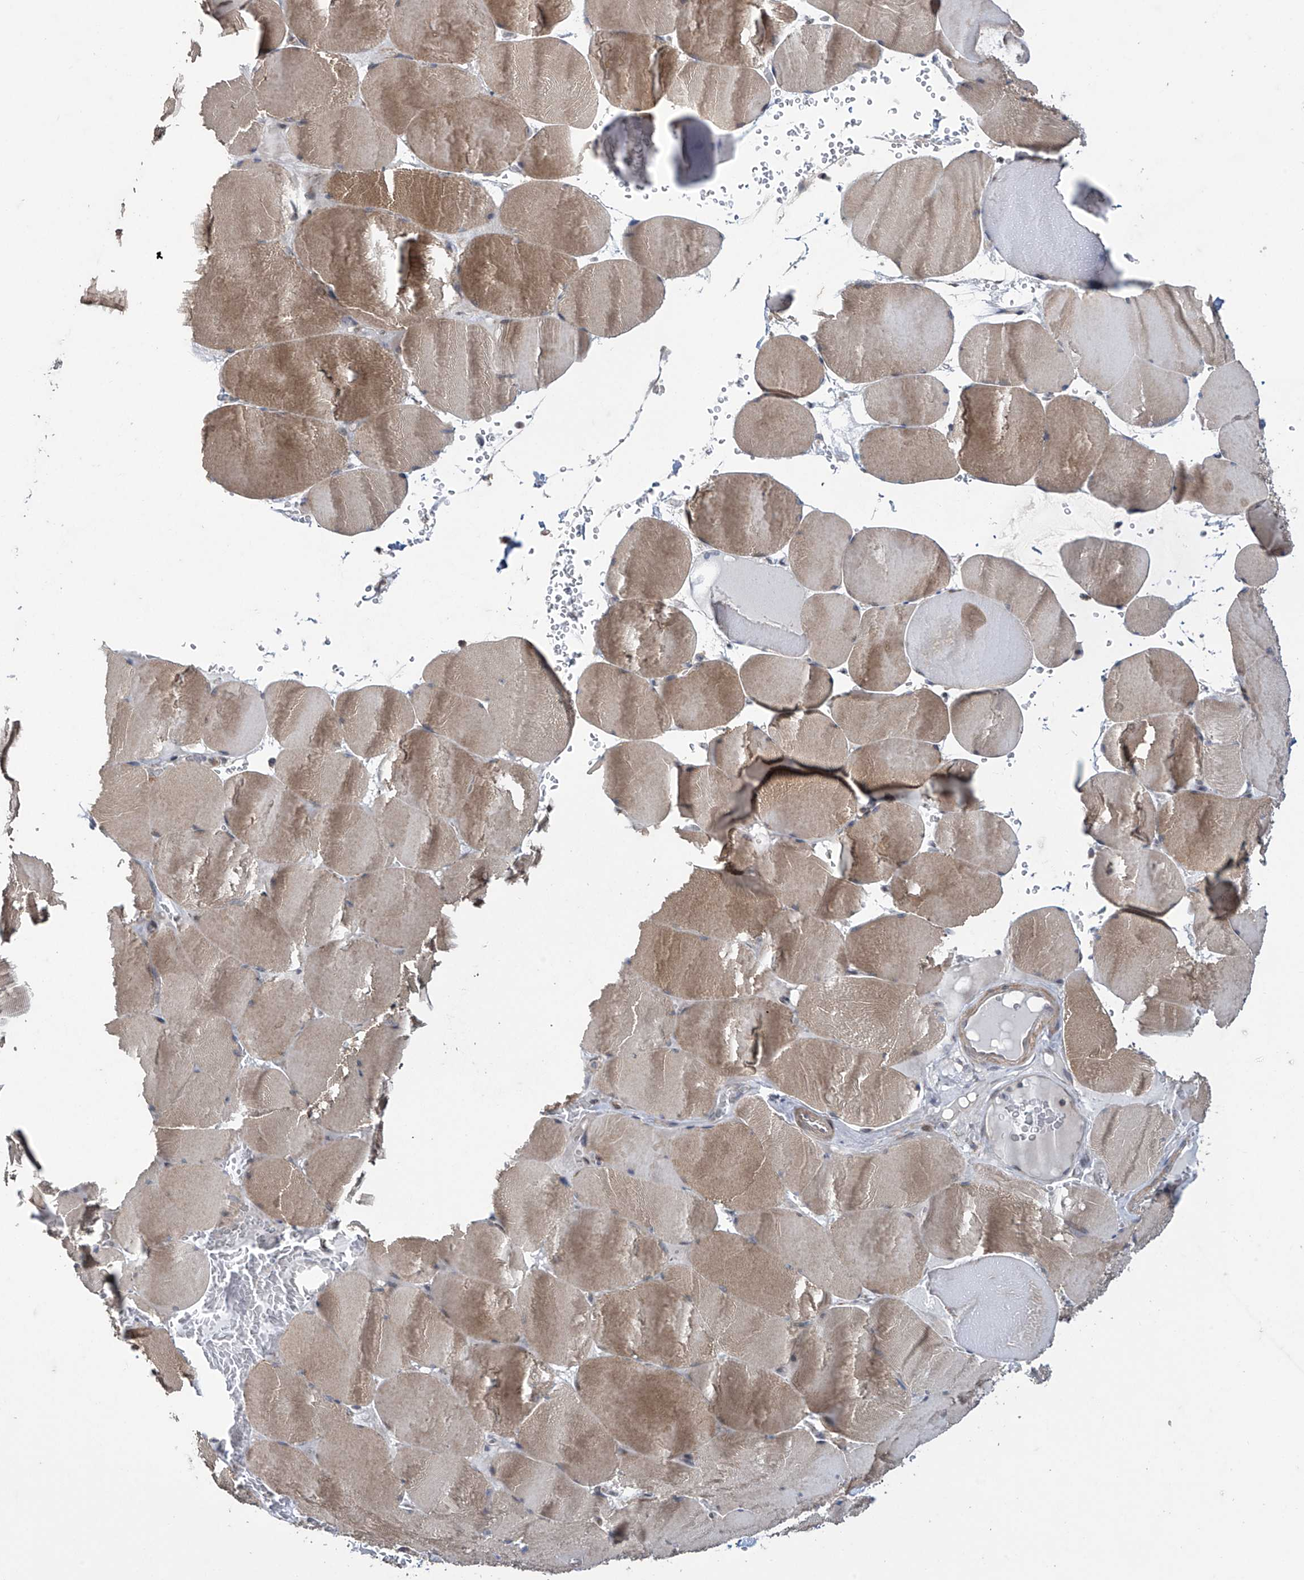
{"staining": {"intensity": "moderate", "quantity": ">75%", "location": "cytoplasmic/membranous"}, "tissue": "skeletal muscle", "cell_type": "Myocytes", "image_type": "normal", "snomed": [{"axis": "morphology", "description": "Normal tissue, NOS"}, {"axis": "topography", "description": "Skeletal muscle"}, {"axis": "topography", "description": "Head-Neck"}], "caption": "This photomicrograph shows immunohistochemistry staining of benign skeletal muscle, with medium moderate cytoplasmic/membranous expression in approximately >75% of myocytes.", "gene": "TRIM60", "patient": {"sex": "male", "age": 66}}